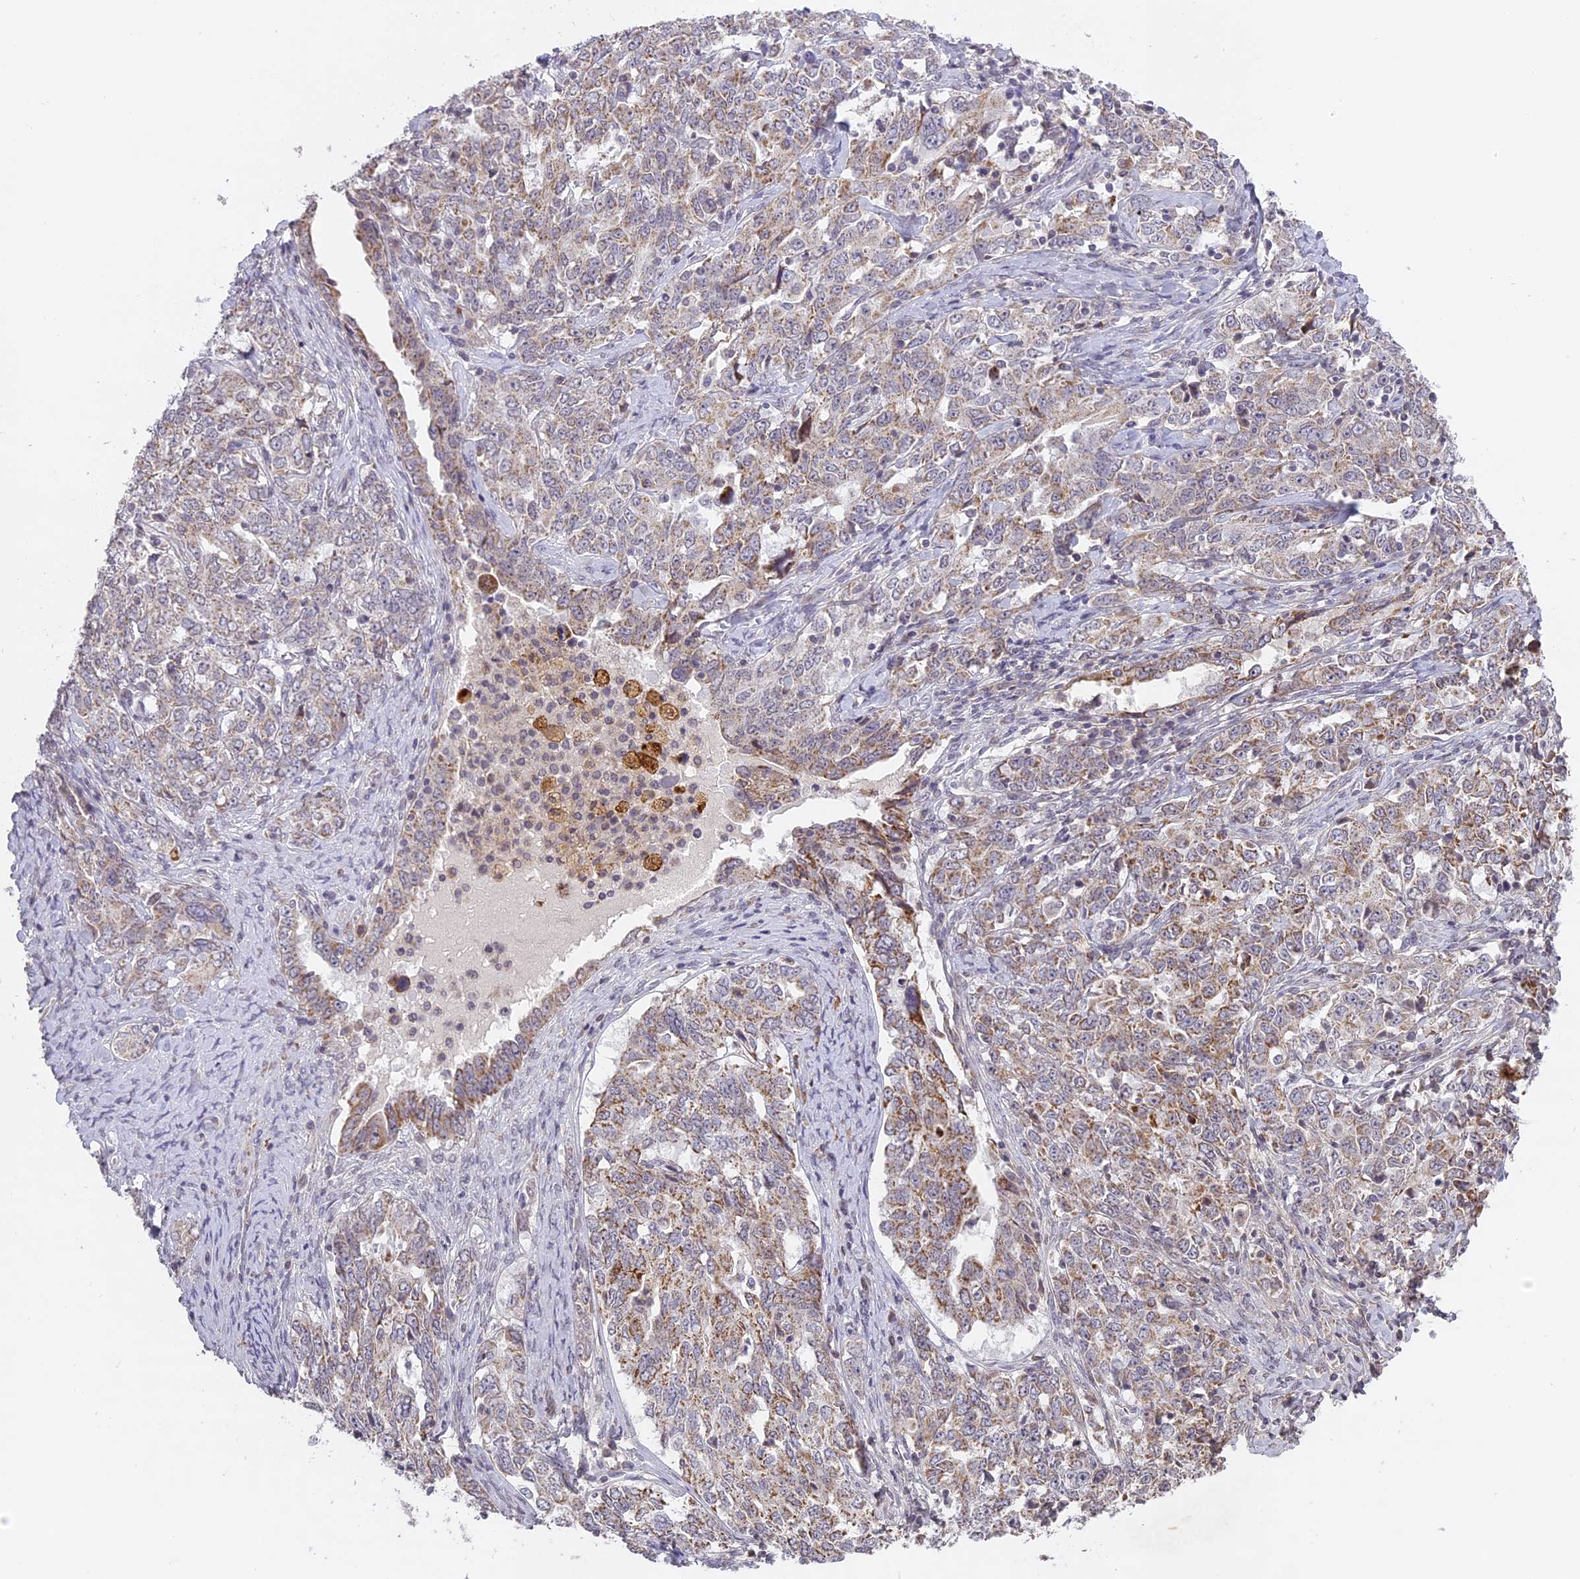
{"staining": {"intensity": "moderate", "quantity": "25%-75%", "location": "cytoplasmic/membranous"}, "tissue": "ovarian cancer", "cell_type": "Tumor cells", "image_type": "cancer", "snomed": [{"axis": "morphology", "description": "Carcinoma, endometroid"}, {"axis": "topography", "description": "Ovary"}], "caption": "Ovarian endometroid carcinoma stained with DAB immunohistochemistry exhibits medium levels of moderate cytoplasmic/membranous expression in approximately 25%-75% of tumor cells.", "gene": "ERG28", "patient": {"sex": "female", "age": 62}}